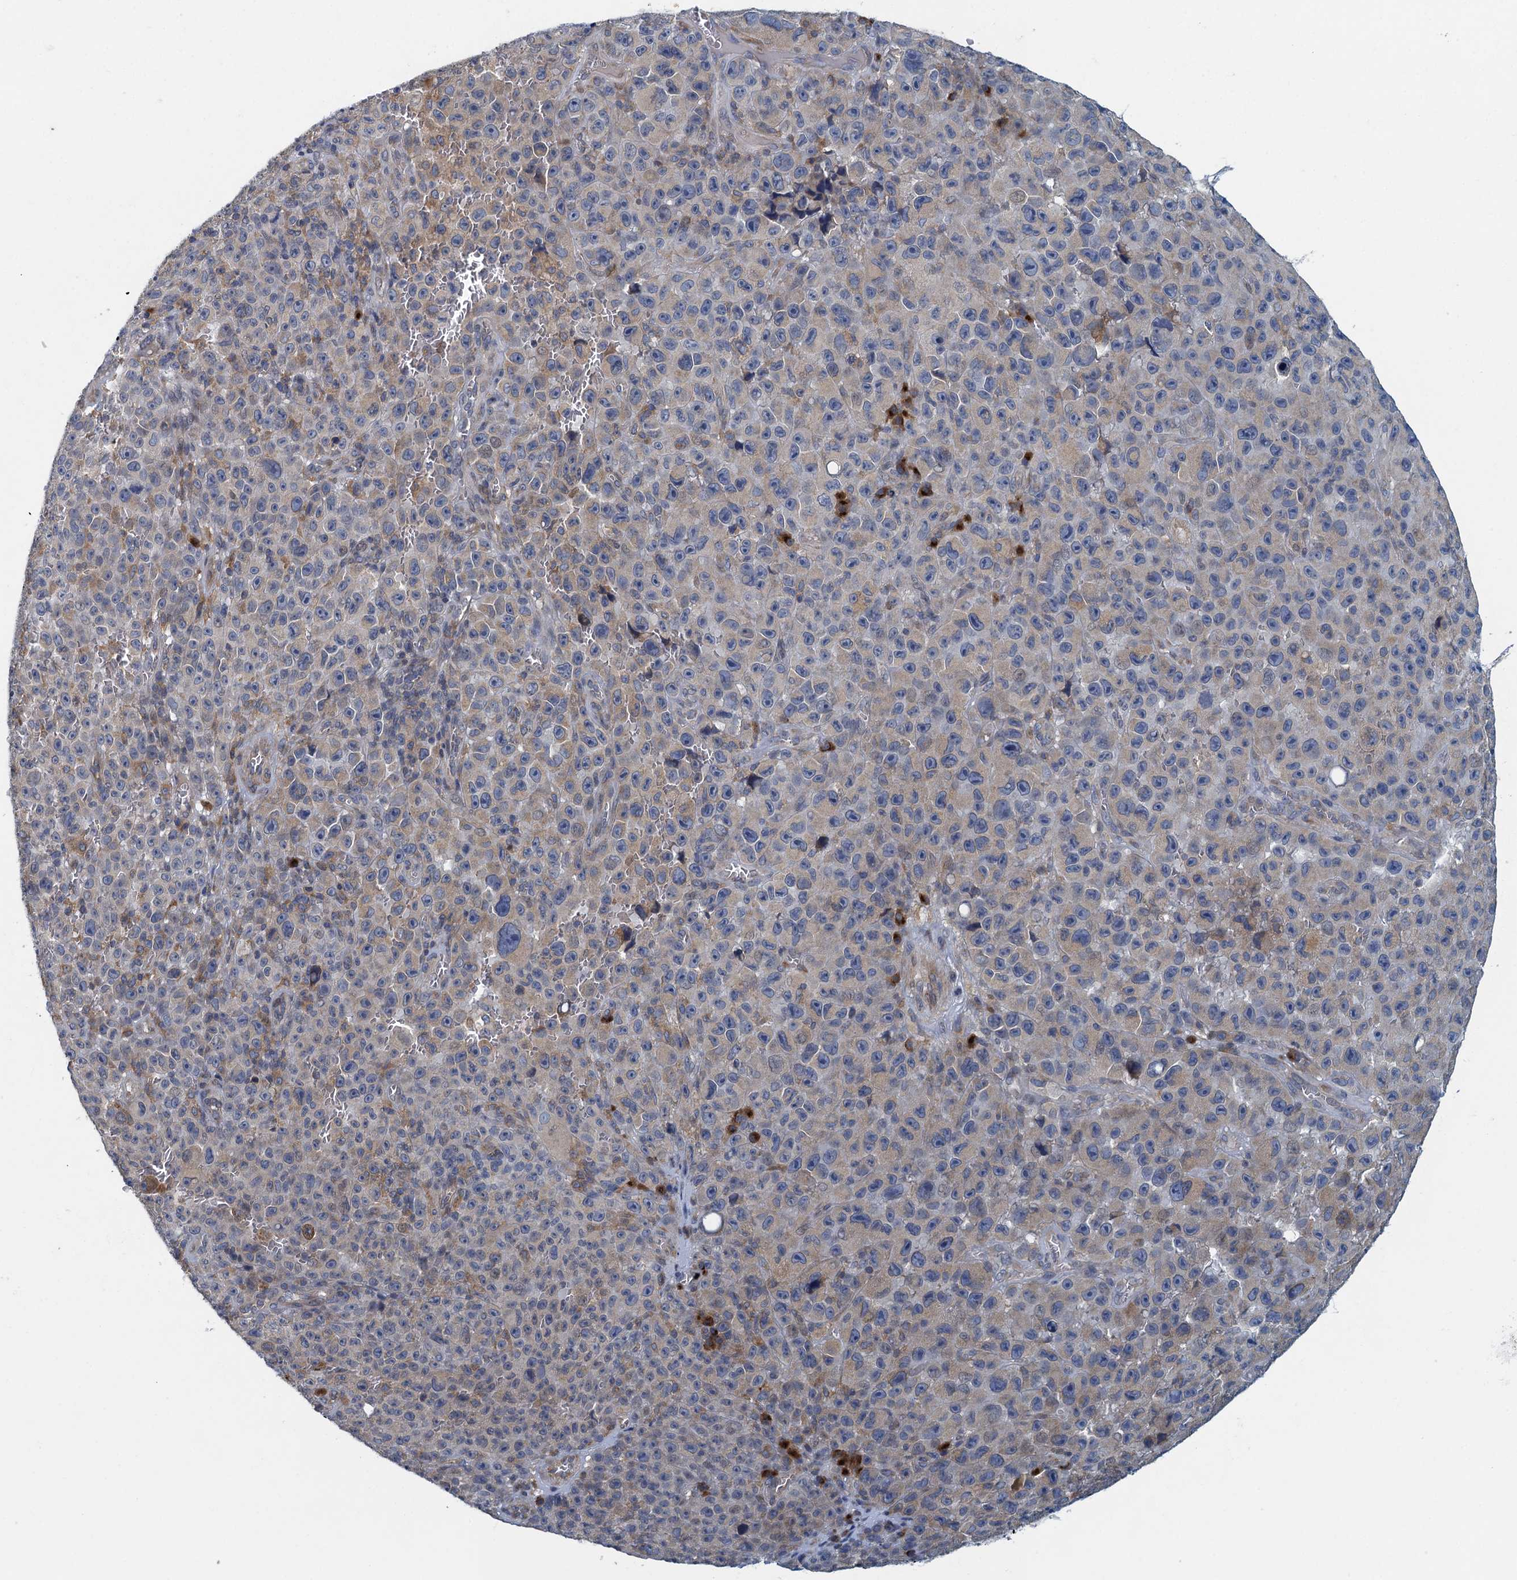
{"staining": {"intensity": "moderate", "quantity": "<25%", "location": "cytoplasmic/membranous"}, "tissue": "melanoma", "cell_type": "Tumor cells", "image_type": "cancer", "snomed": [{"axis": "morphology", "description": "Malignant melanoma, NOS"}, {"axis": "topography", "description": "Skin"}], "caption": "Protein expression analysis of melanoma displays moderate cytoplasmic/membranous expression in about <25% of tumor cells.", "gene": "ALG2", "patient": {"sex": "female", "age": 82}}